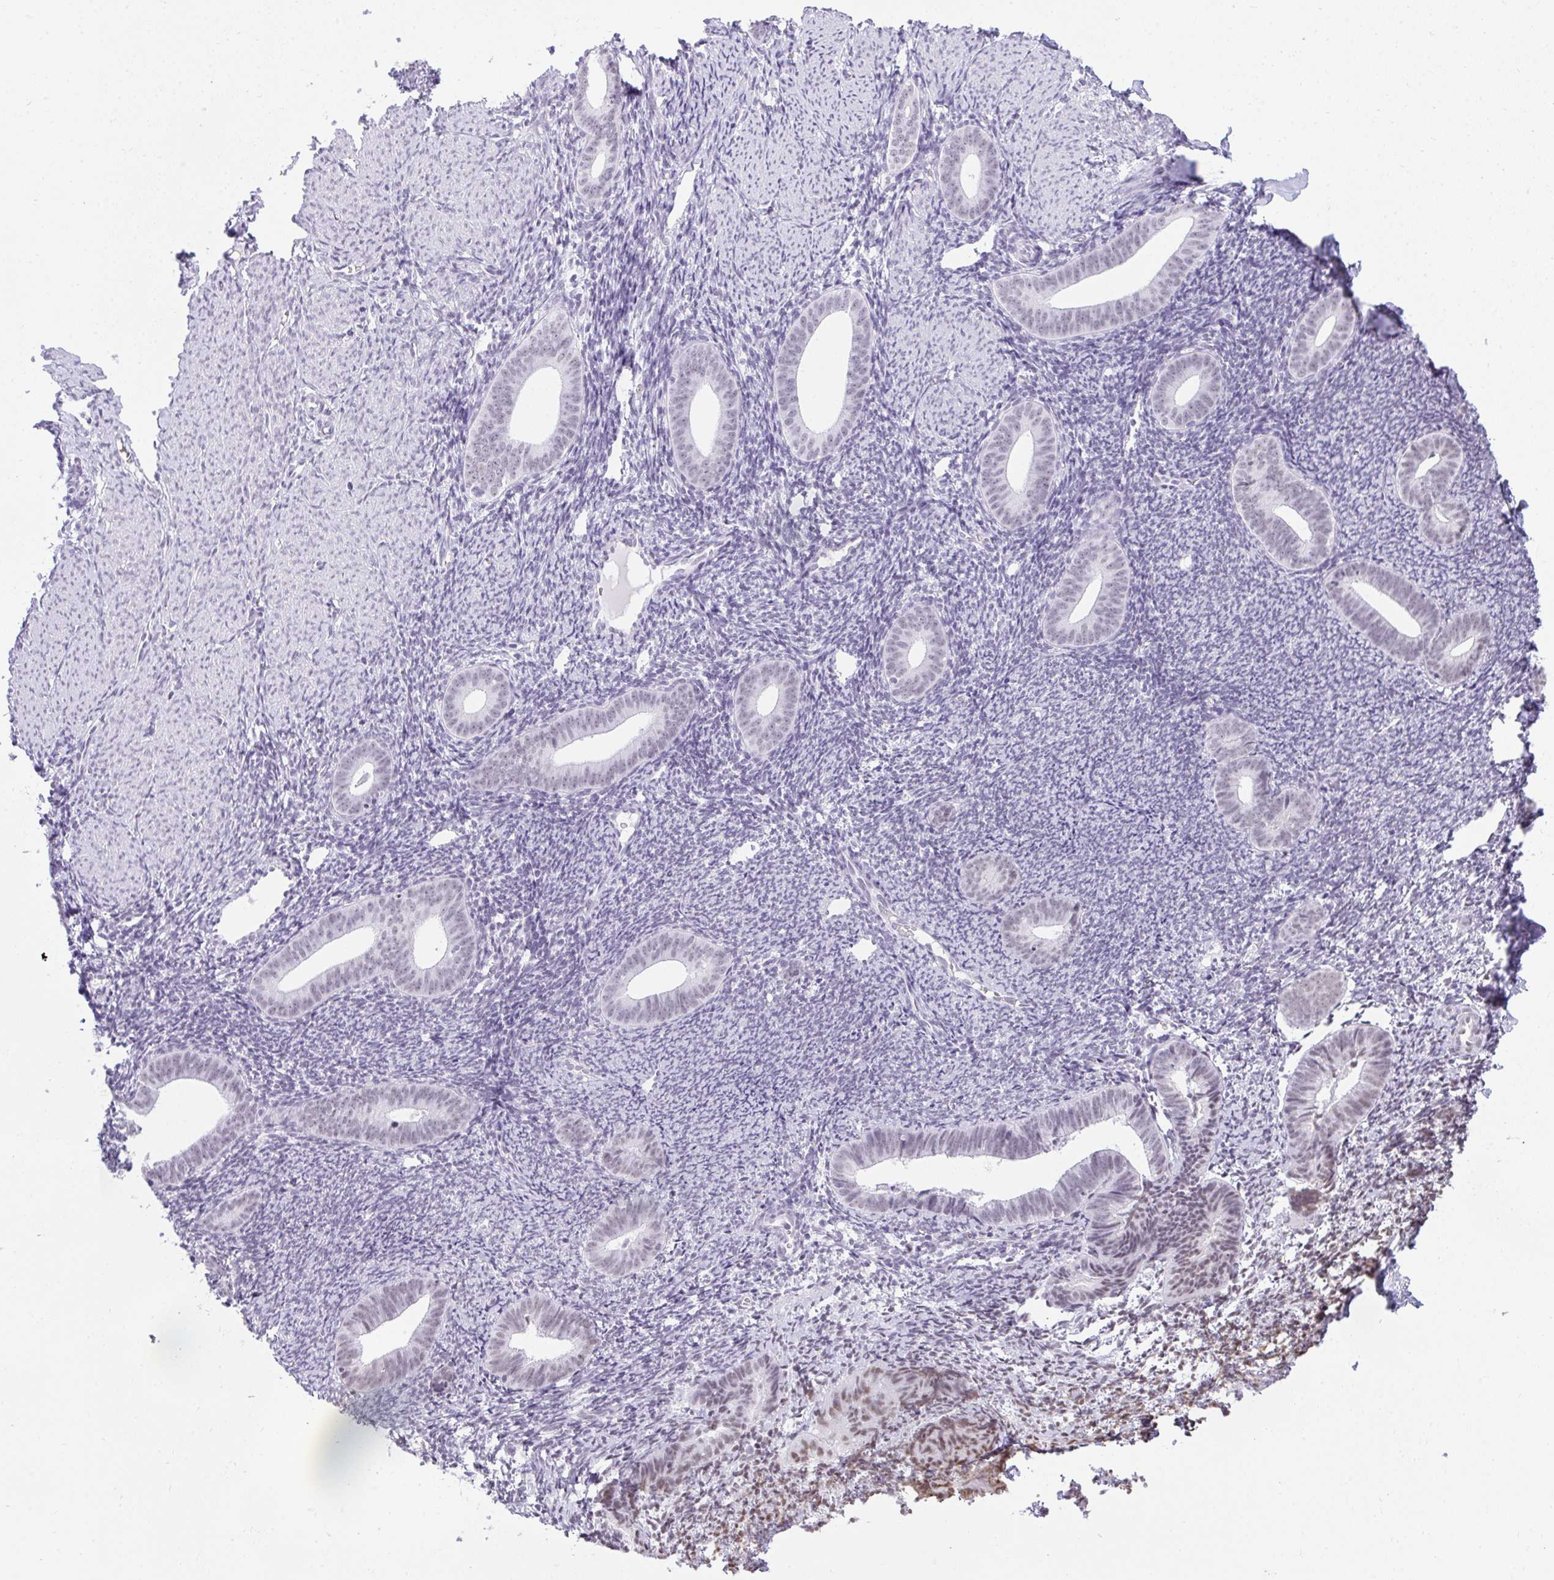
{"staining": {"intensity": "weak", "quantity": "25%-75%", "location": "nuclear"}, "tissue": "endometrium", "cell_type": "Cells in endometrial stroma", "image_type": "normal", "snomed": [{"axis": "morphology", "description": "Normal tissue, NOS"}, {"axis": "topography", "description": "Endometrium"}], "caption": "High-power microscopy captured an IHC image of benign endometrium, revealing weak nuclear expression in about 25%-75% of cells in endometrial stroma.", "gene": "PLA2G1B", "patient": {"sex": "female", "age": 39}}